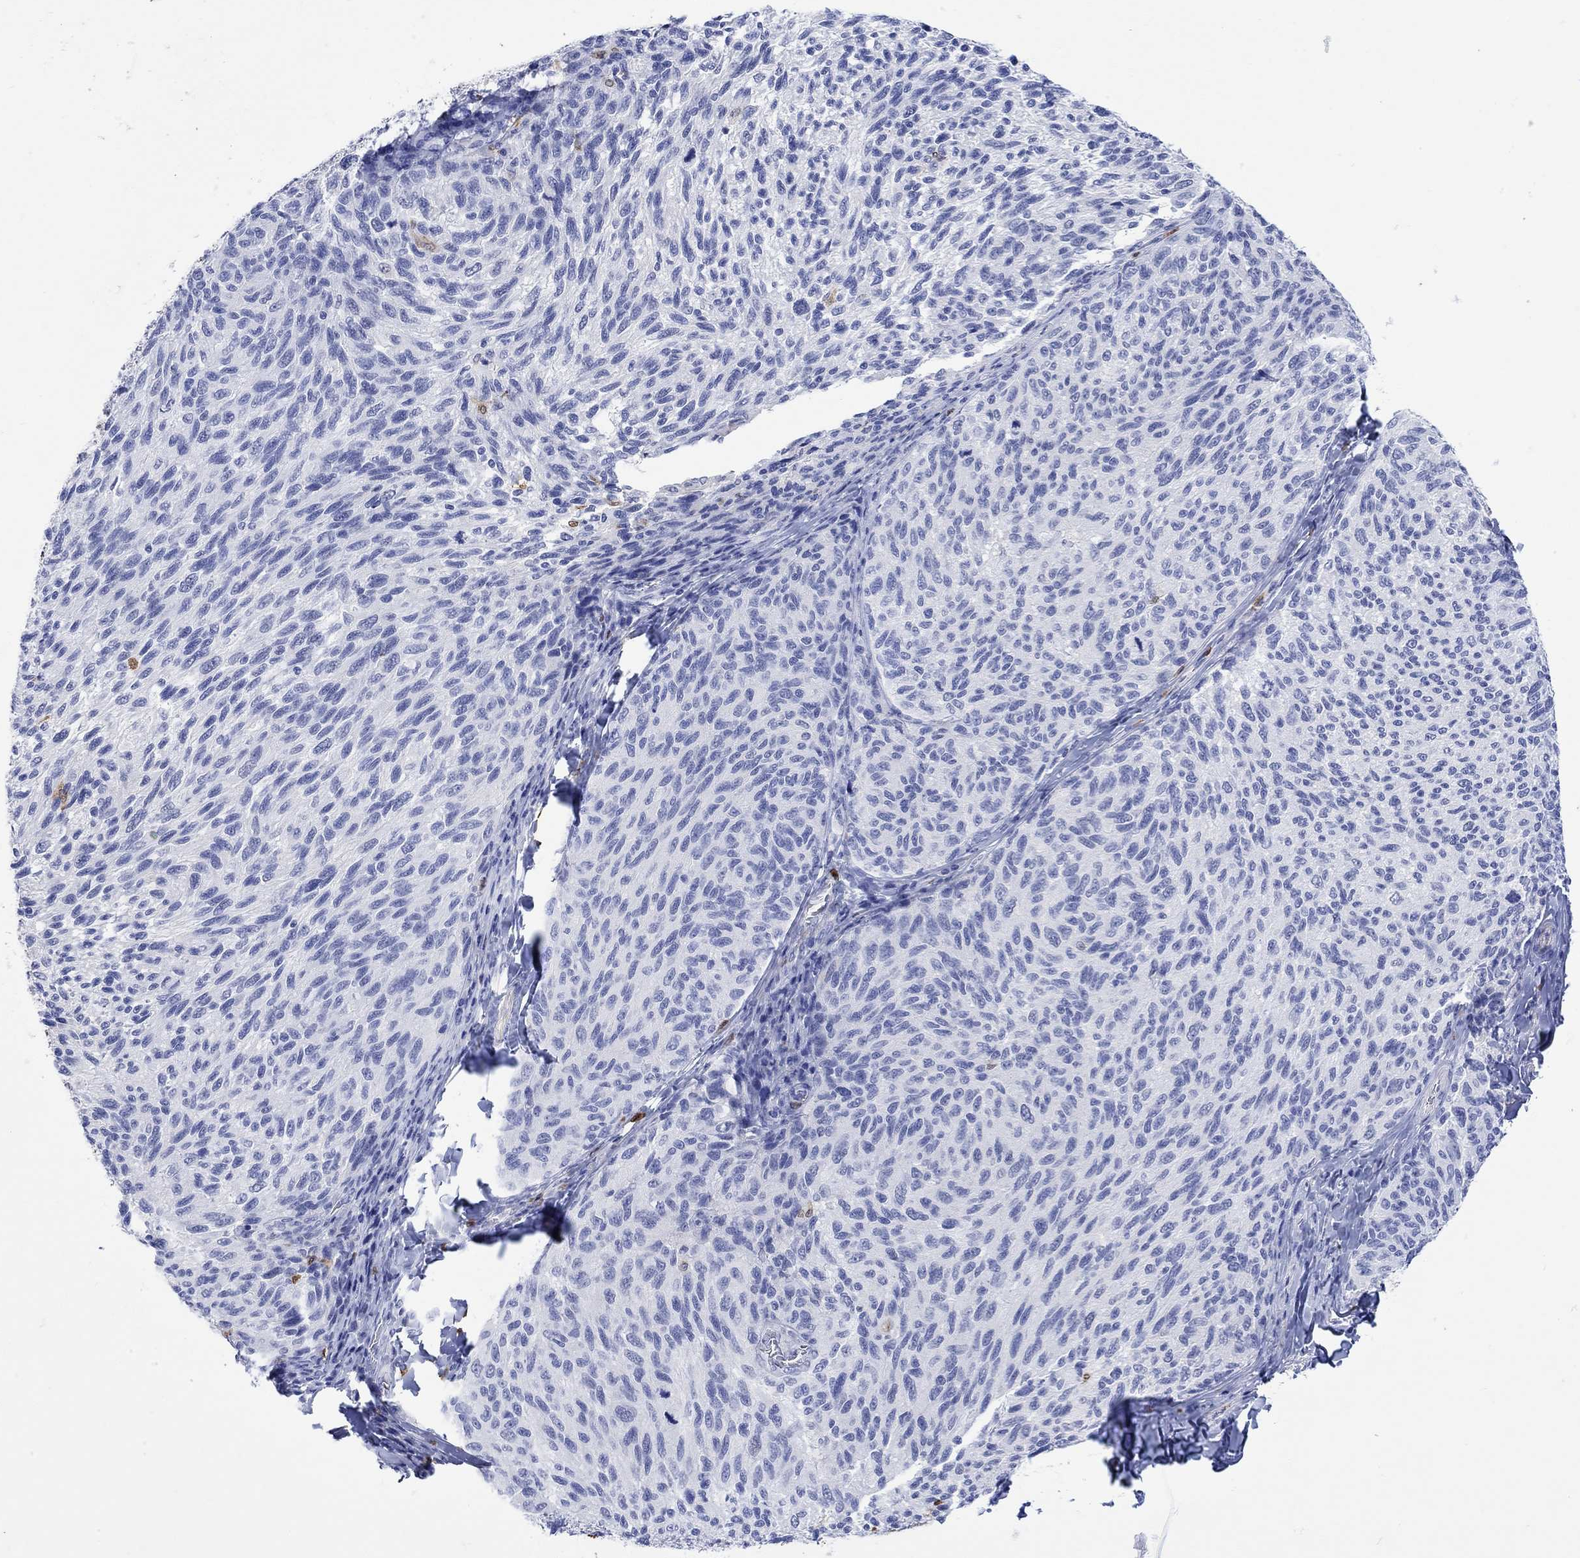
{"staining": {"intensity": "negative", "quantity": "none", "location": "none"}, "tissue": "melanoma", "cell_type": "Tumor cells", "image_type": "cancer", "snomed": [{"axis": "morphology", "description": "Malignant melanoma, NOS"}, {"axis": "topography", "description": "Skin"}], "caption": "A high-resolution micrograph shows immunohistochemistry staining of melanoma, which displays no significant staining in tumor cells.", "gene": "LINGO3", "patient": {"sex": "female", "age": 73}}